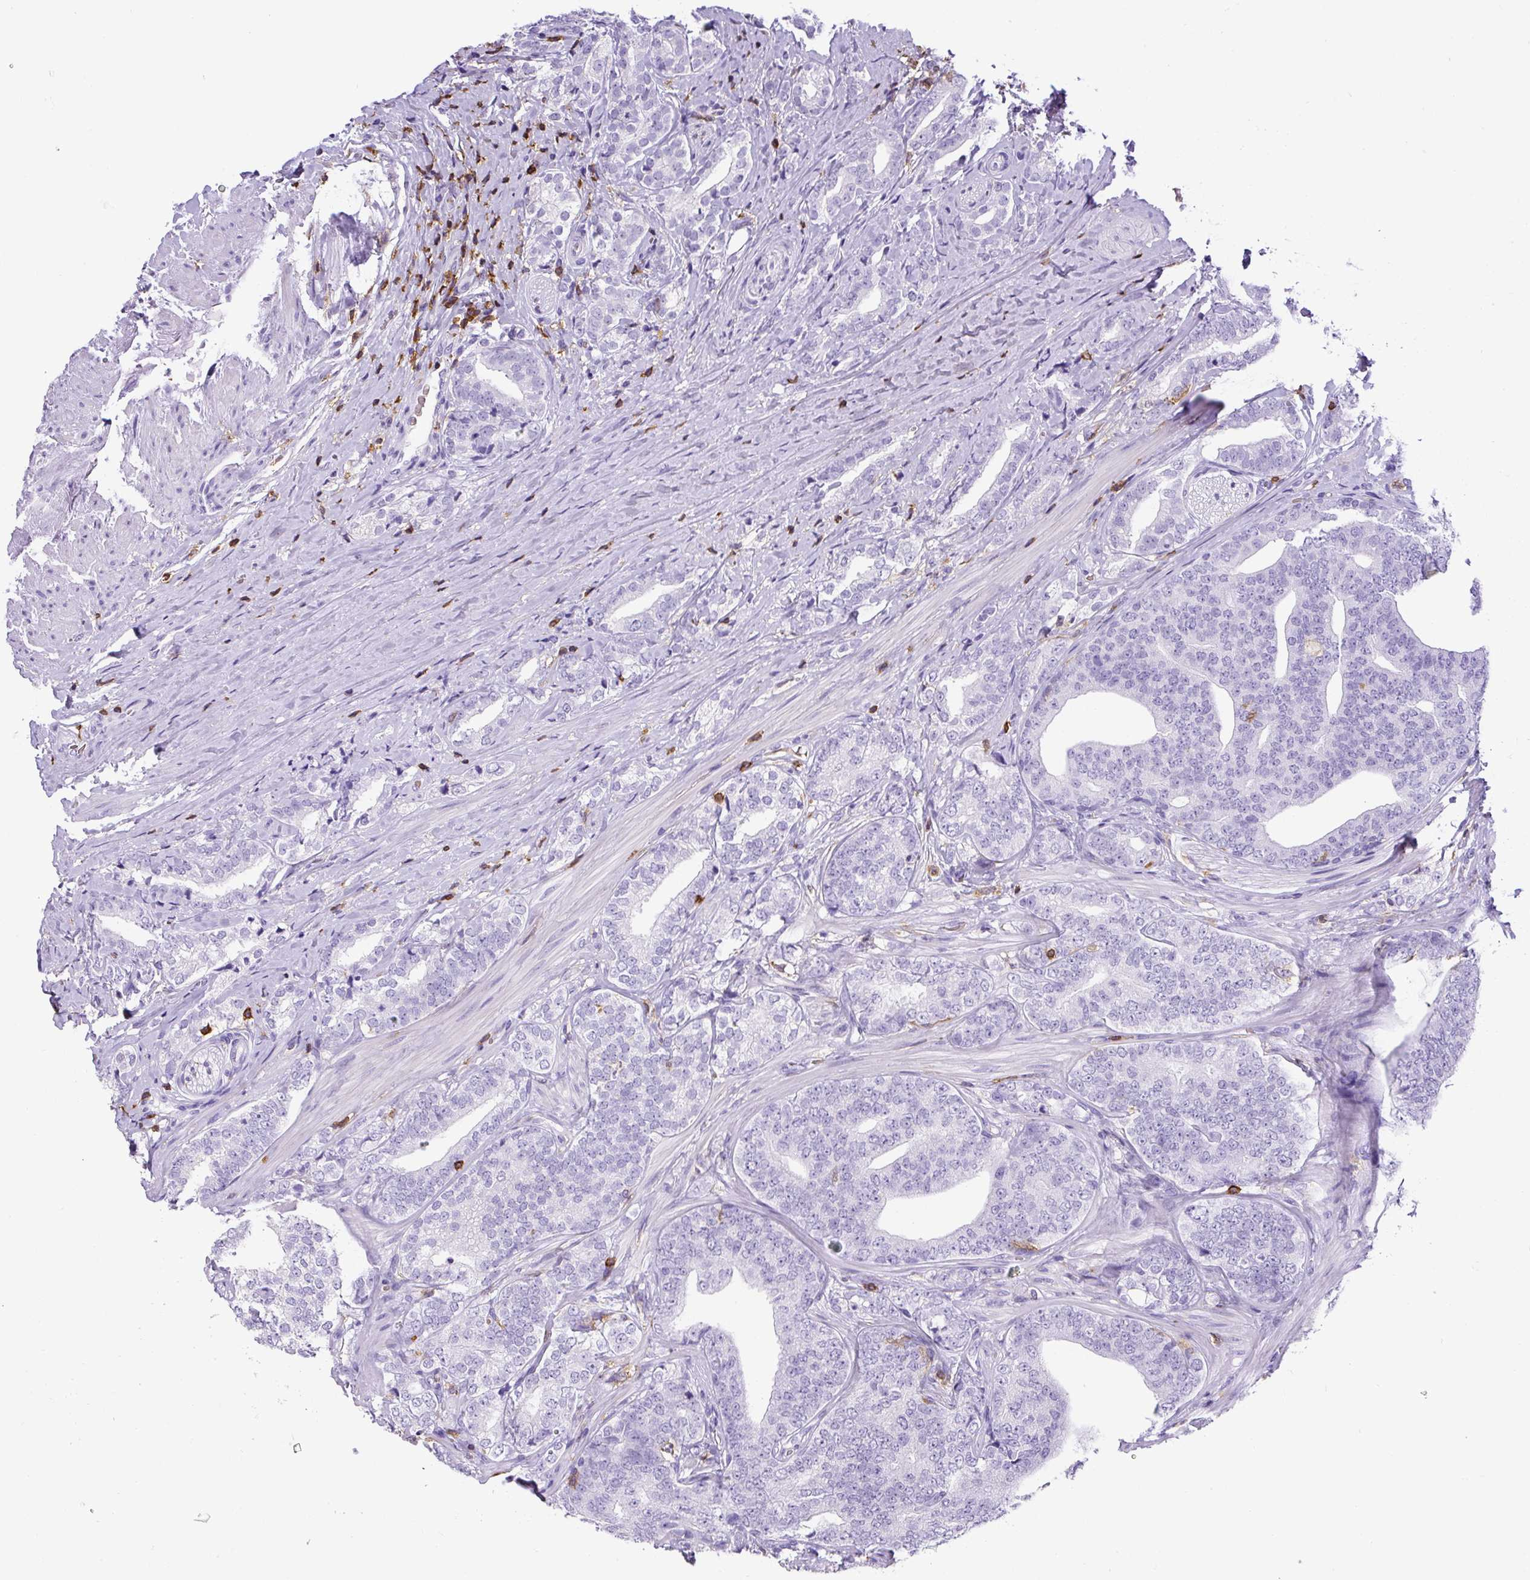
{"staining": {"intensity": "negative", "quantity": "none", "location": "none"}, "tissue": "prostate cancer", "cell_type": "Tumor cells", "image_type": "cancer", "snomed": [{"axis": "morphology", "description": "Adenocarcinoma, High grade"}, {"axis": "topography", "description": "Prostate"}], "caption": "This is an IHC image of adenocarcinoma (high-grade) (prostate). There is no positivity in tumor cells.", "gene": "FAM228B", "patient": {"sex": "male", "age": 72}}